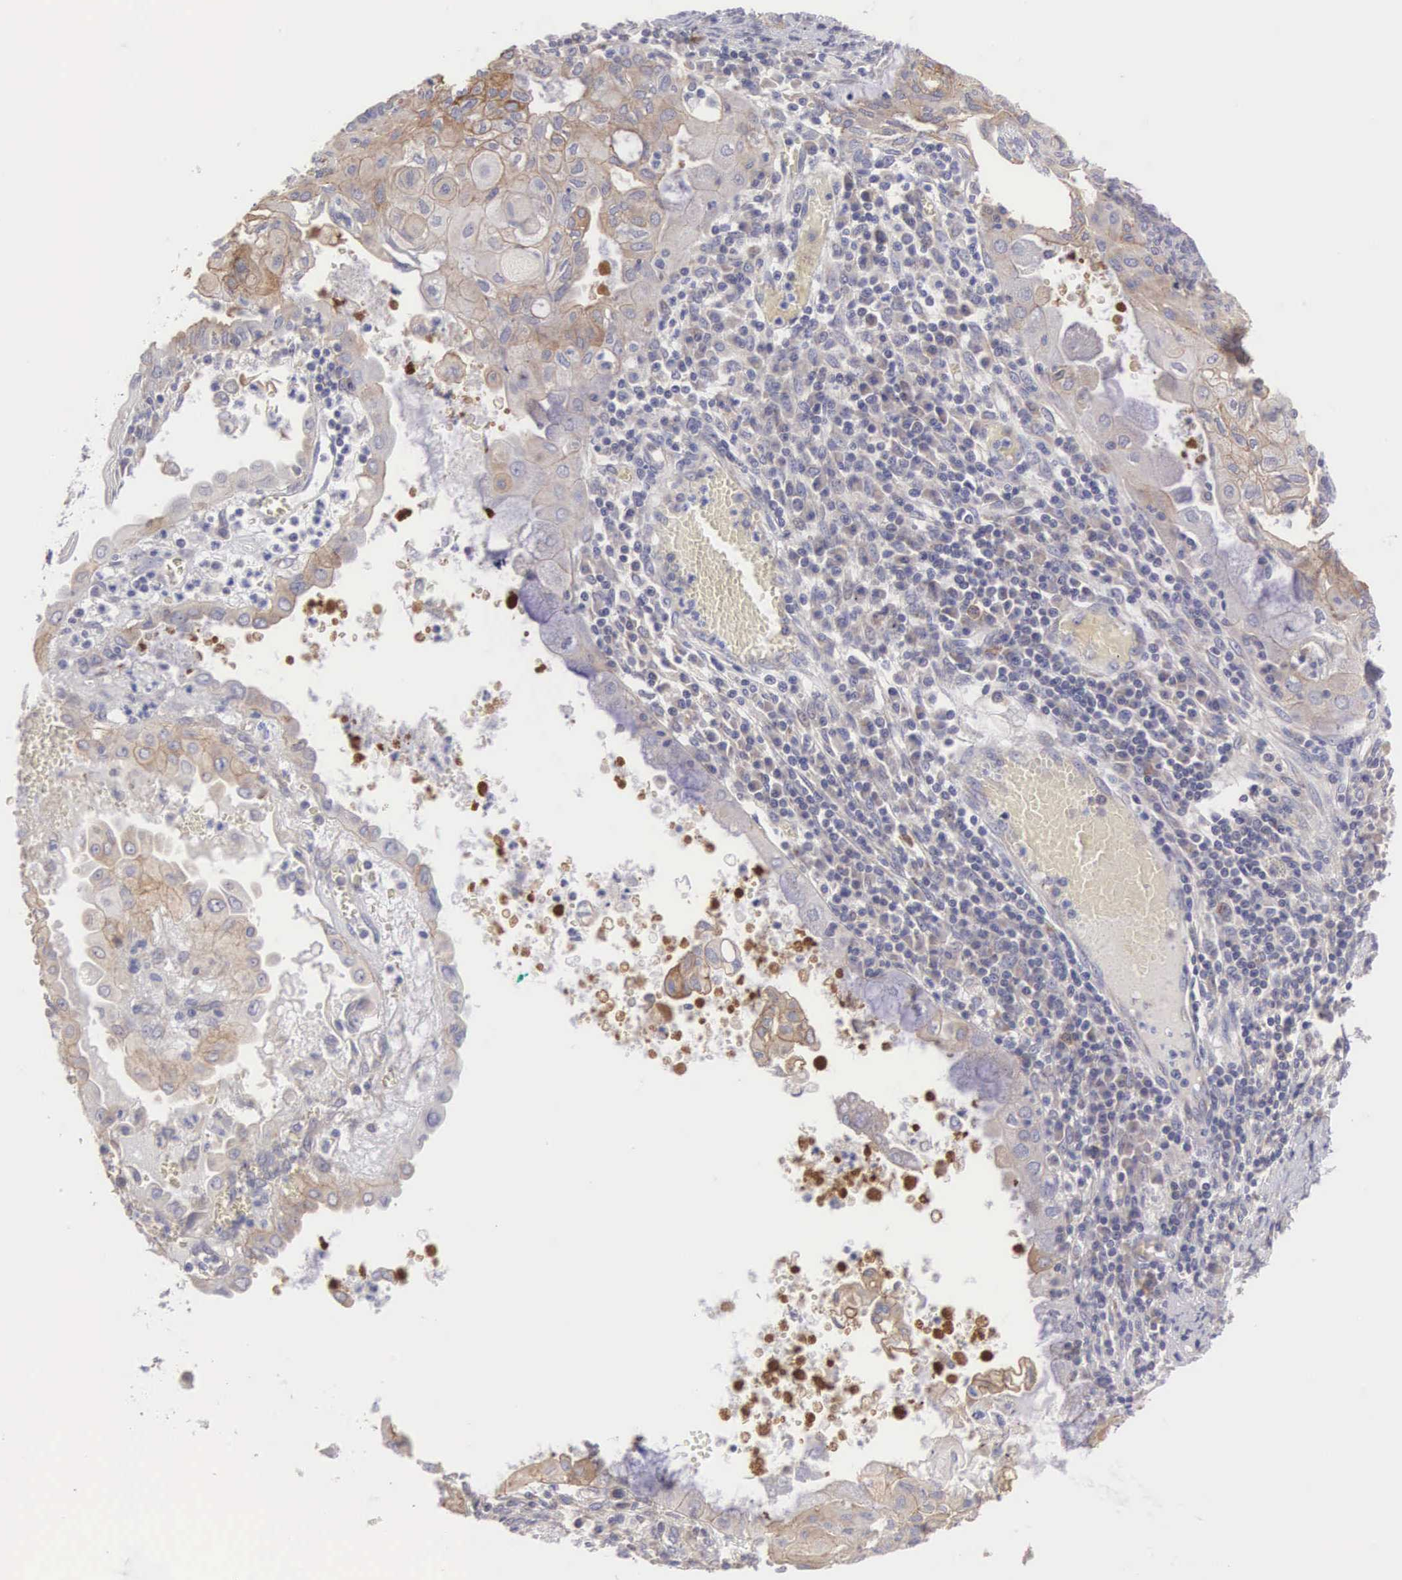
{"staining": {"intensity": "weak", "quantity": "<25%", "location": "cytoplasmic/membranous"}, "tissue": "endometrial cancer", "cell_type": "Tumor cells", "image_type": "cancer", "snomed": [{"axis": "morphology", "description": "Adenocarcinoma, NOS"}, {"axis": "topography", "description": "Endometrium"}], "caption": "Tumor cells are negative for brown protein staining in endometrial cancer (adenocarcinoma).", "gene": "TXLNG", "patient": {"sex": "female", "age": 79}}